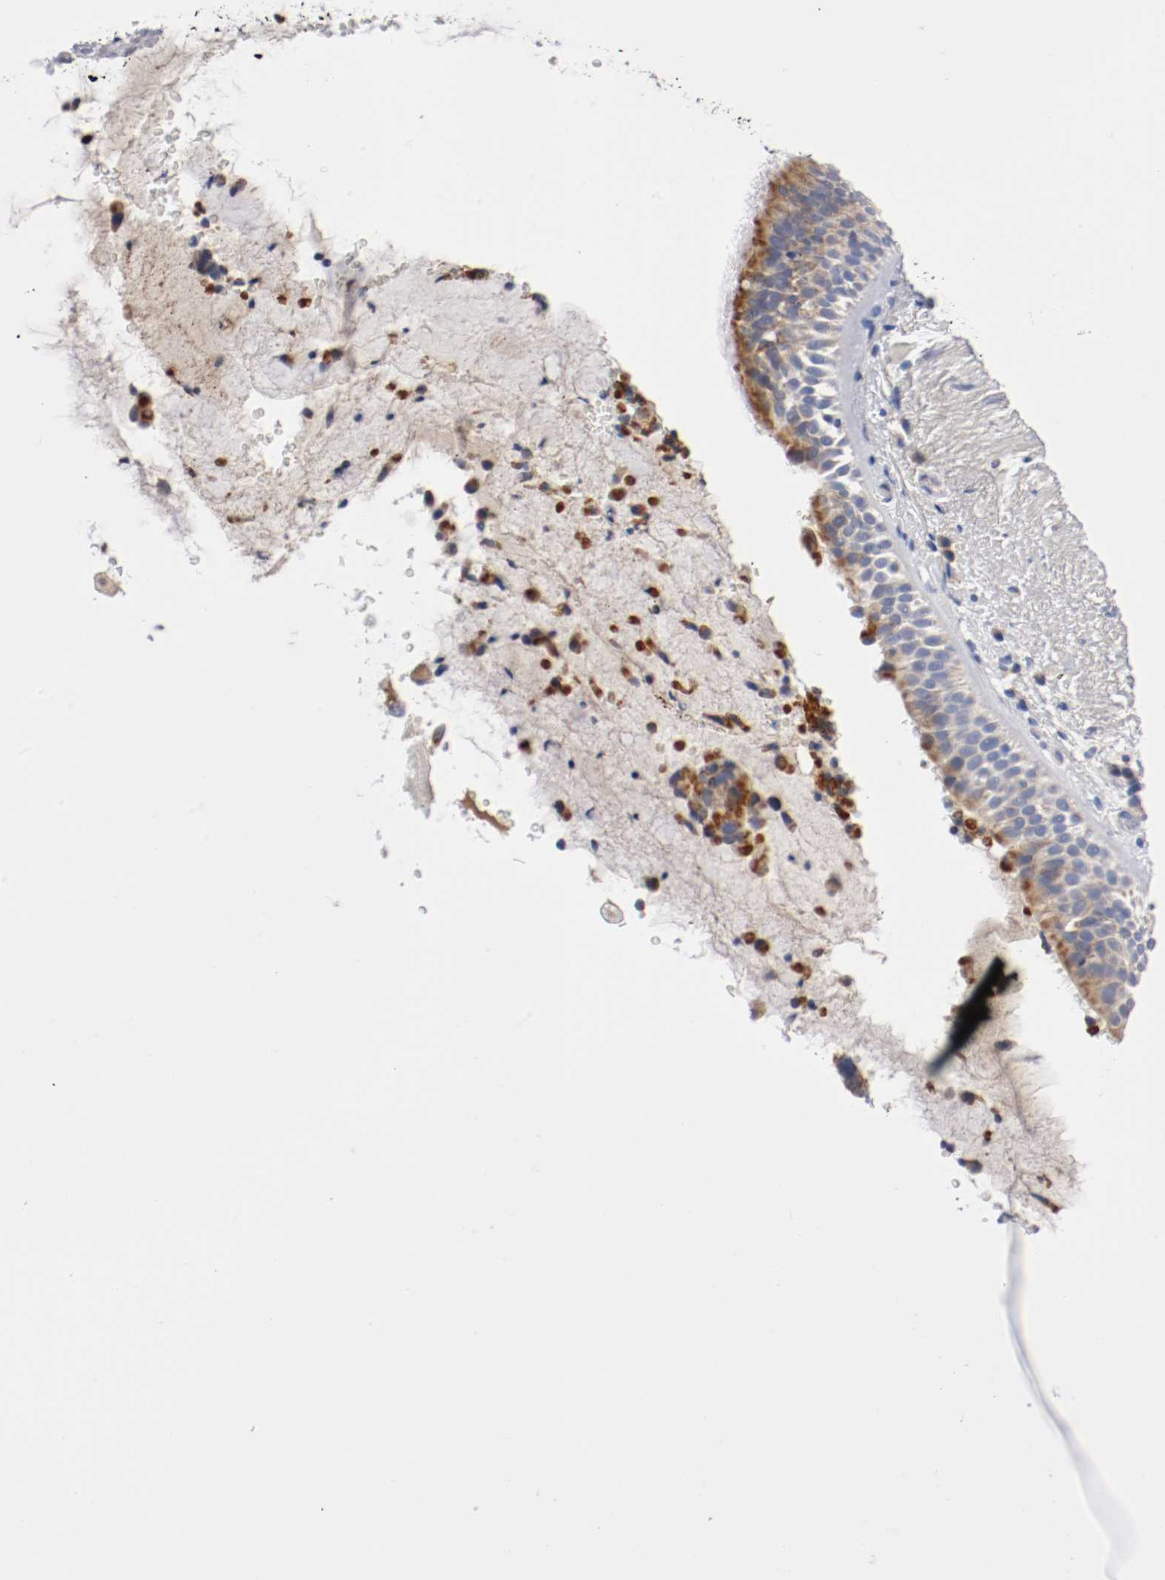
{"staining": {"intensity": "strong", "quantity": ">75%", "location": "cytoplasmic/membranous"}, "tissue": "bronchus", "cell_type": "Respiratory epithelial cells", "image_type": "normal", "snomed": [{"axis": "morphology", "description": "Normal tissue, NOS"}, {"axis": "topography", "description": "Bronchus"}], "caption": "A high-resolution photomicrograph shows immunohistochemistry staining of benign bronchus, which displays strong cytoplasmic/membranous positivity in approximately >75% of respiratory epithelial cells.", "gene": "PCSK6", "patient": {"sex": "female", "age": 54}}